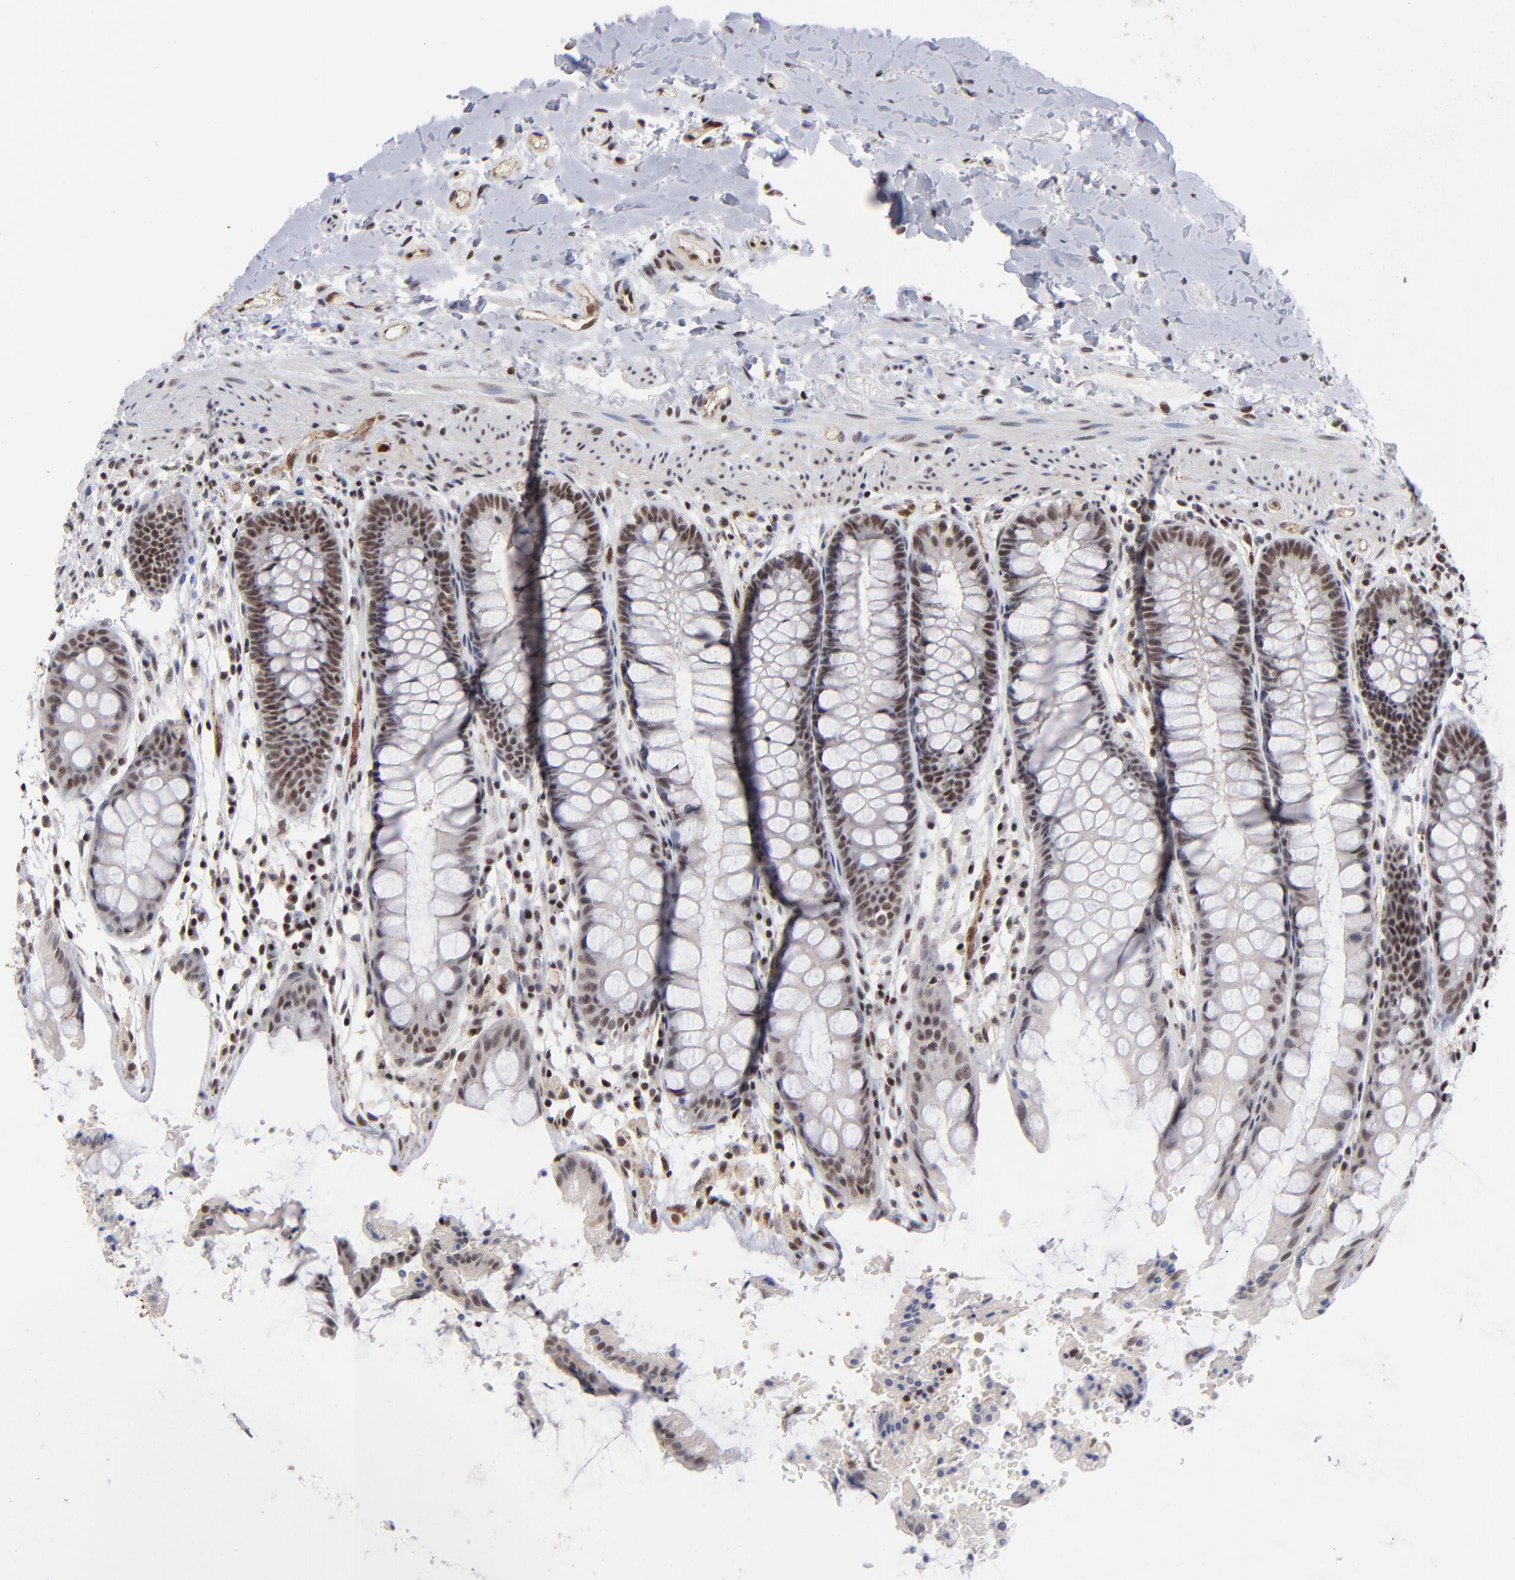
{"staining": {"intensity": "moderate", "quantity": ">75%", "location": "nuclear"}, "tissue": "rectum", "cell_type": "Glandular cells", "image_type": "normal", "snomed": [{"axis": "morphology", "description": "Normal tissue, NOS"}, {"axis": "topography", "description": "Rectum"}], "caption": "Glandular cells demonstrate medium levels of moderate nuclear staining in approximately >75% of cells in unremarkable rectum.", "gene": "GABPA", "patient": {"sex": "female", "age": 46}}